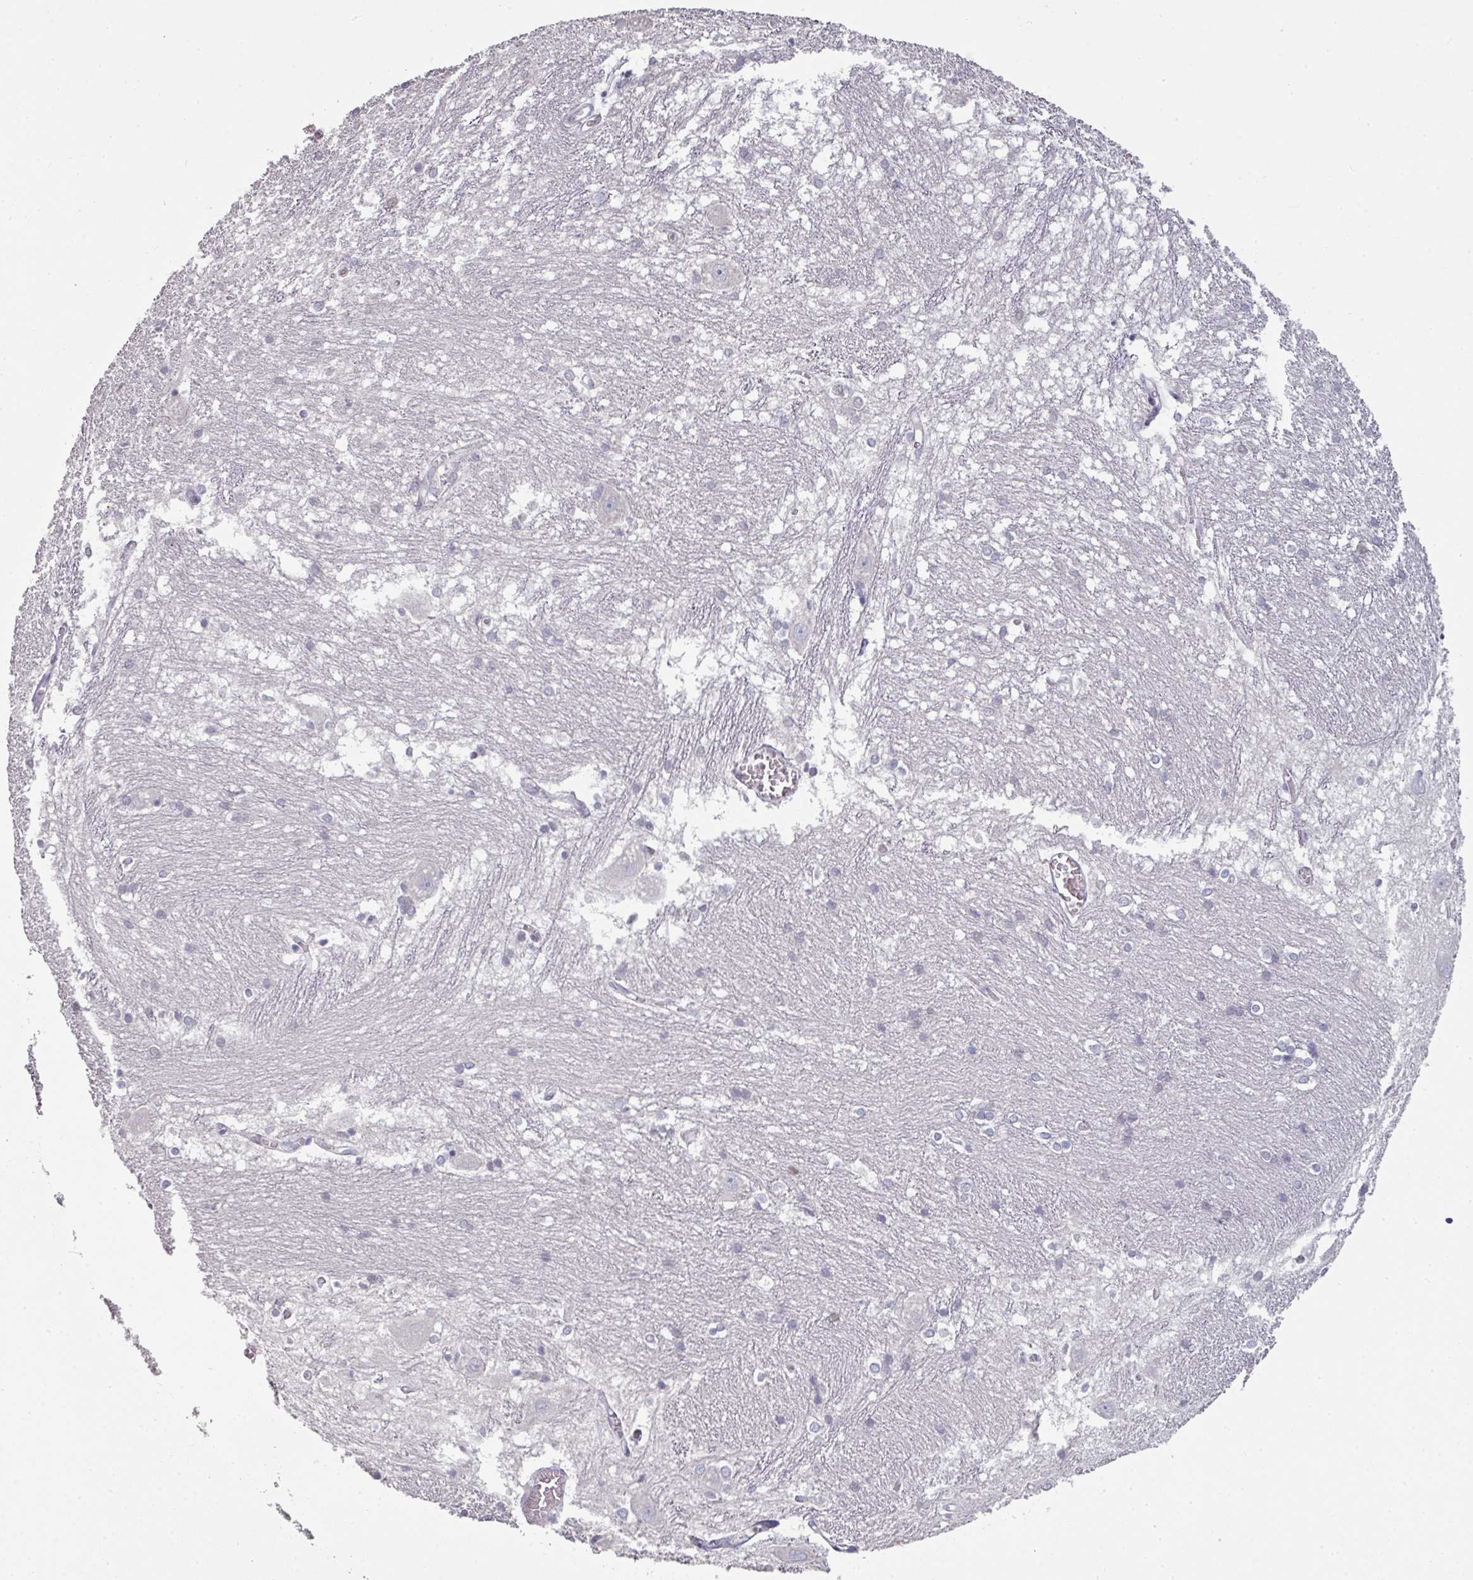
{"staining": {"intensity": "negative", "quantity": "none", "location": "none"}, "tissue": "caudate", "cell_type": "Glial cells", "image_type": "normal", "snomed": [{"axis": "morphology", "description": "Normal tissue, NOS"}, {"axis": "topography", "description": "Lateral ventricle wall"}], "caption": "Histopathology image shows no protein positivity in glial cells of unremarkable caudate.", "gene": "GTF2H3", "patient": {"sex": "male", "age": 37}}